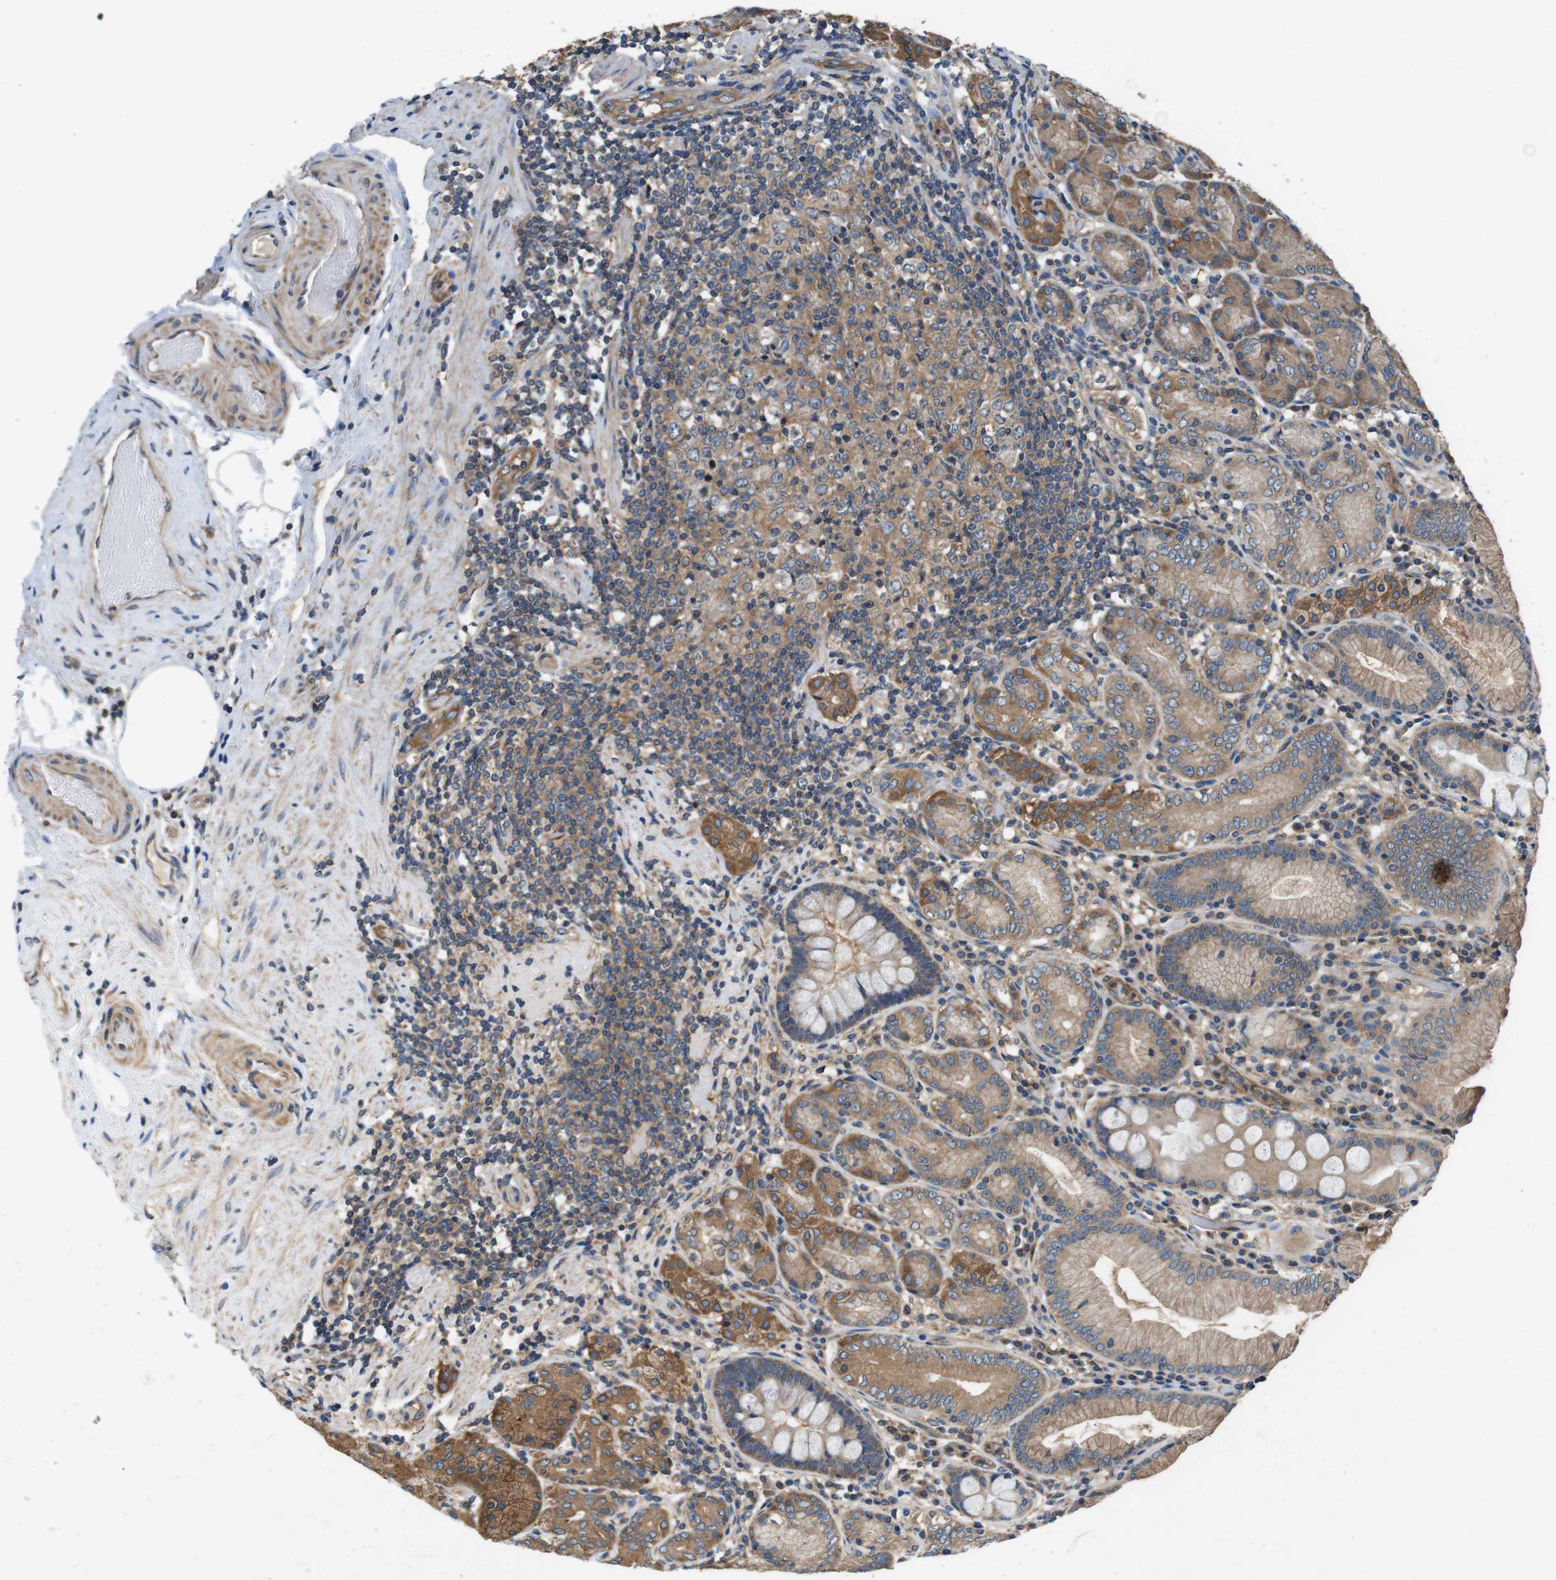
{"staining": {"intensity": "strong", "quantity": ">75%", "location": "cytoplasmic/membranous"}, "tissue": "stomach", "cell_type": "Glandular cells", "image_type": "normal", "snomed": [{"axis": "morphology", "description": "Normal tissue, NOS"}, {"axis": "topography", "description": "Stomach, lower"}], "caption": "Strong cytoplasmic/membranous protein positivity is present in approximately >75% of glandular cells in stomach. The staining is performed using DAB brown chromogen to label protein expression. The nuclei are counter-stained blue using hematoxylin.", "gene": "DCTN1", "patient": {"sex": "female", "age": 76}}